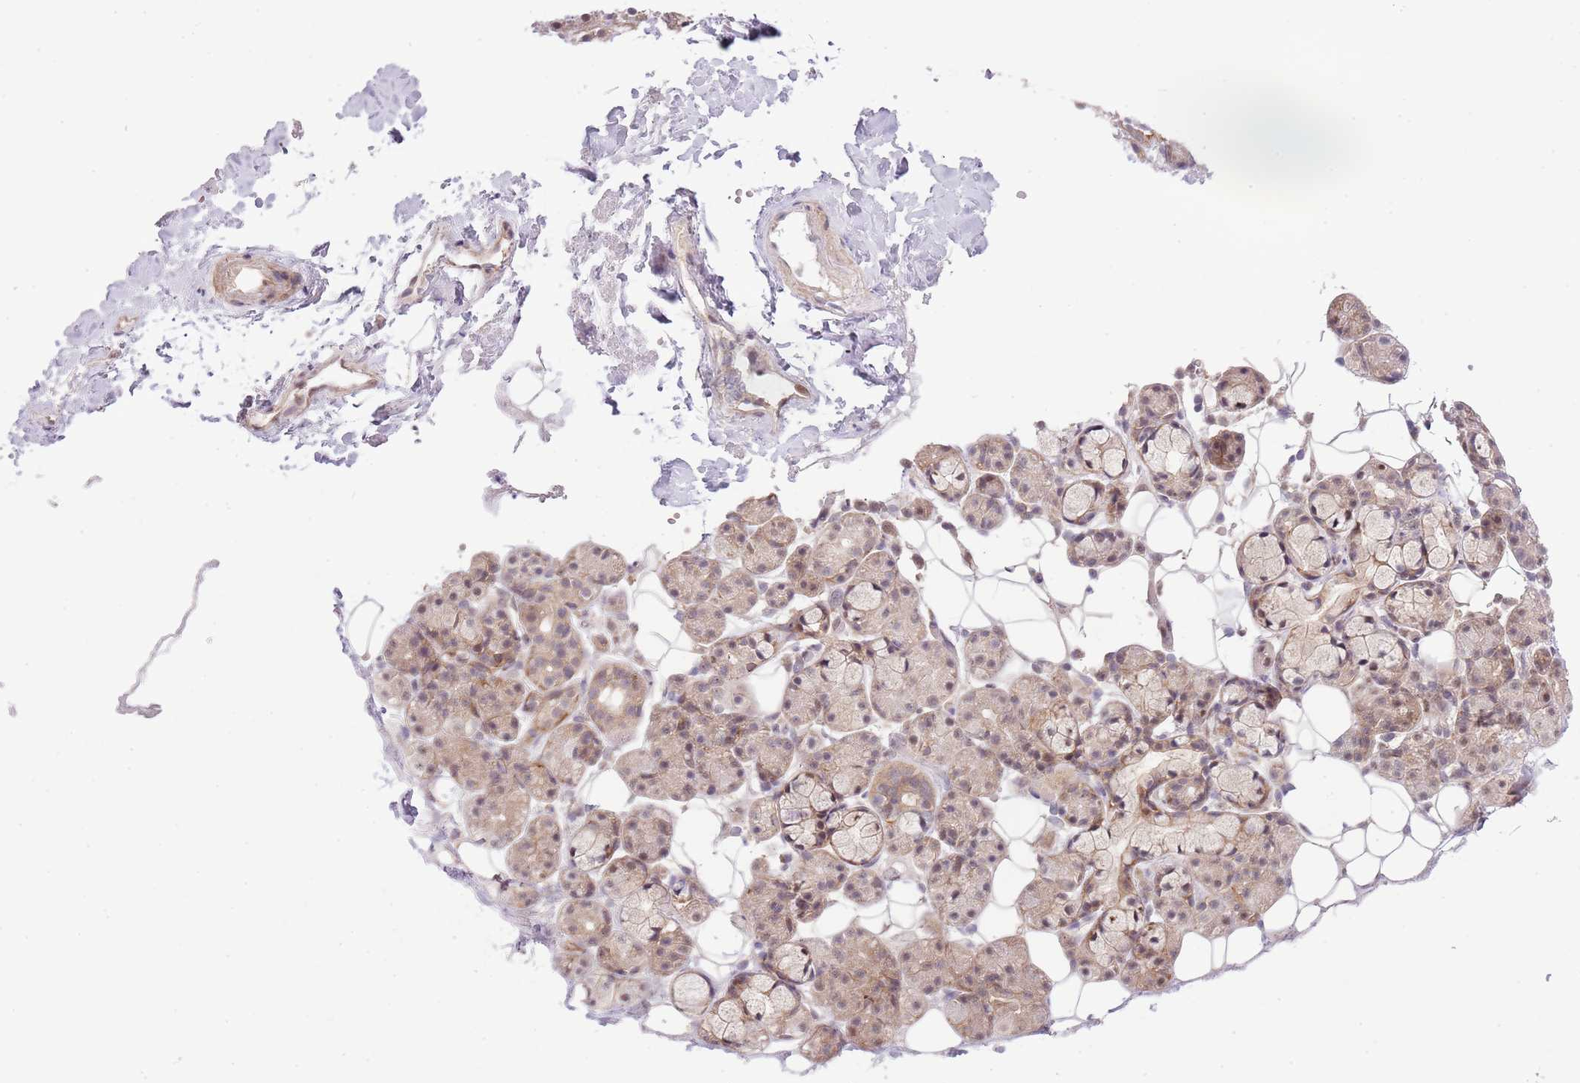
{"staining": {"intensity": "moderate", "quantity": "25%-75%", "location": "cytoplasmic/membranous,nuclear"}, "tissue": "salivary gland", "cell_type": "Glandular cells", "image_type": "normal", "snomed": [{"axis": "morphology", "description": "Normal tissue, NOS"}, {"axis": "topography", "description": "Salivary gland"}], "caption": "An immunohistochemistry photomicrograph of unremarkable tissue is shown. Protein staining in brown highlights moderate cytoplasmic/membranous,nuclear positivity in salivary gland within glandular cells.", "gene": "CHD1", "patient": {"sex": "male", "age": 63}}